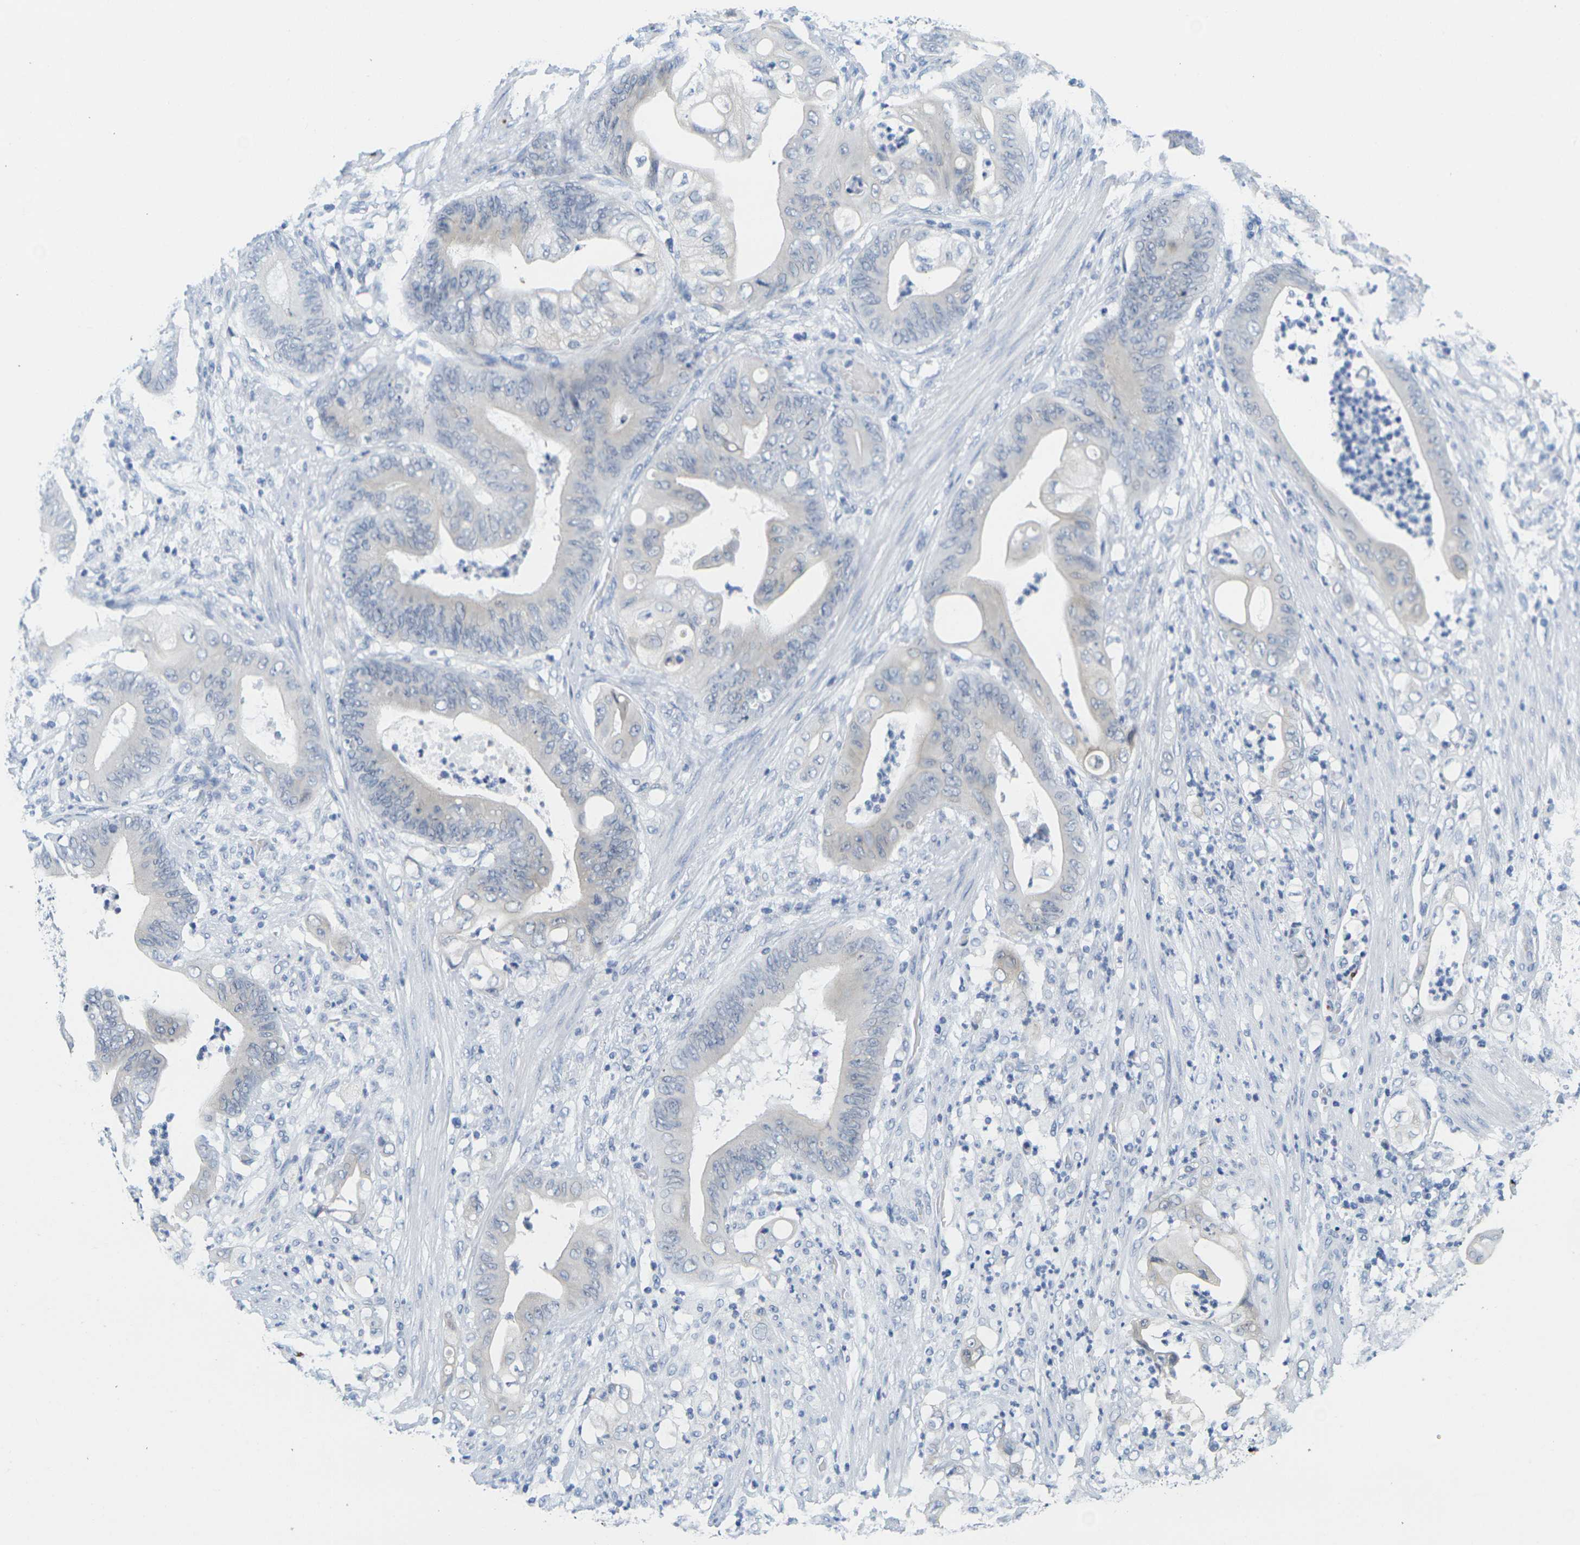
{"staining": {"intensity": "negative", "quantity": "none", "location": "none"}, "tissue": "stomach cancer", "cell_type": "Tumor cells", "image_type": "cancer", "snomed": [{"axis": "morphology", "description": "Adenocarcinoma, NOS"}, {"axis": "topography", "description": "Stomach"}], "caption": "An image of adenocarcinoma (stomach) stained for a protein displays no brown staining in tumor cells.", "gene": "HLA-DOB", "patient": {"sex": "female", "age": 73}}